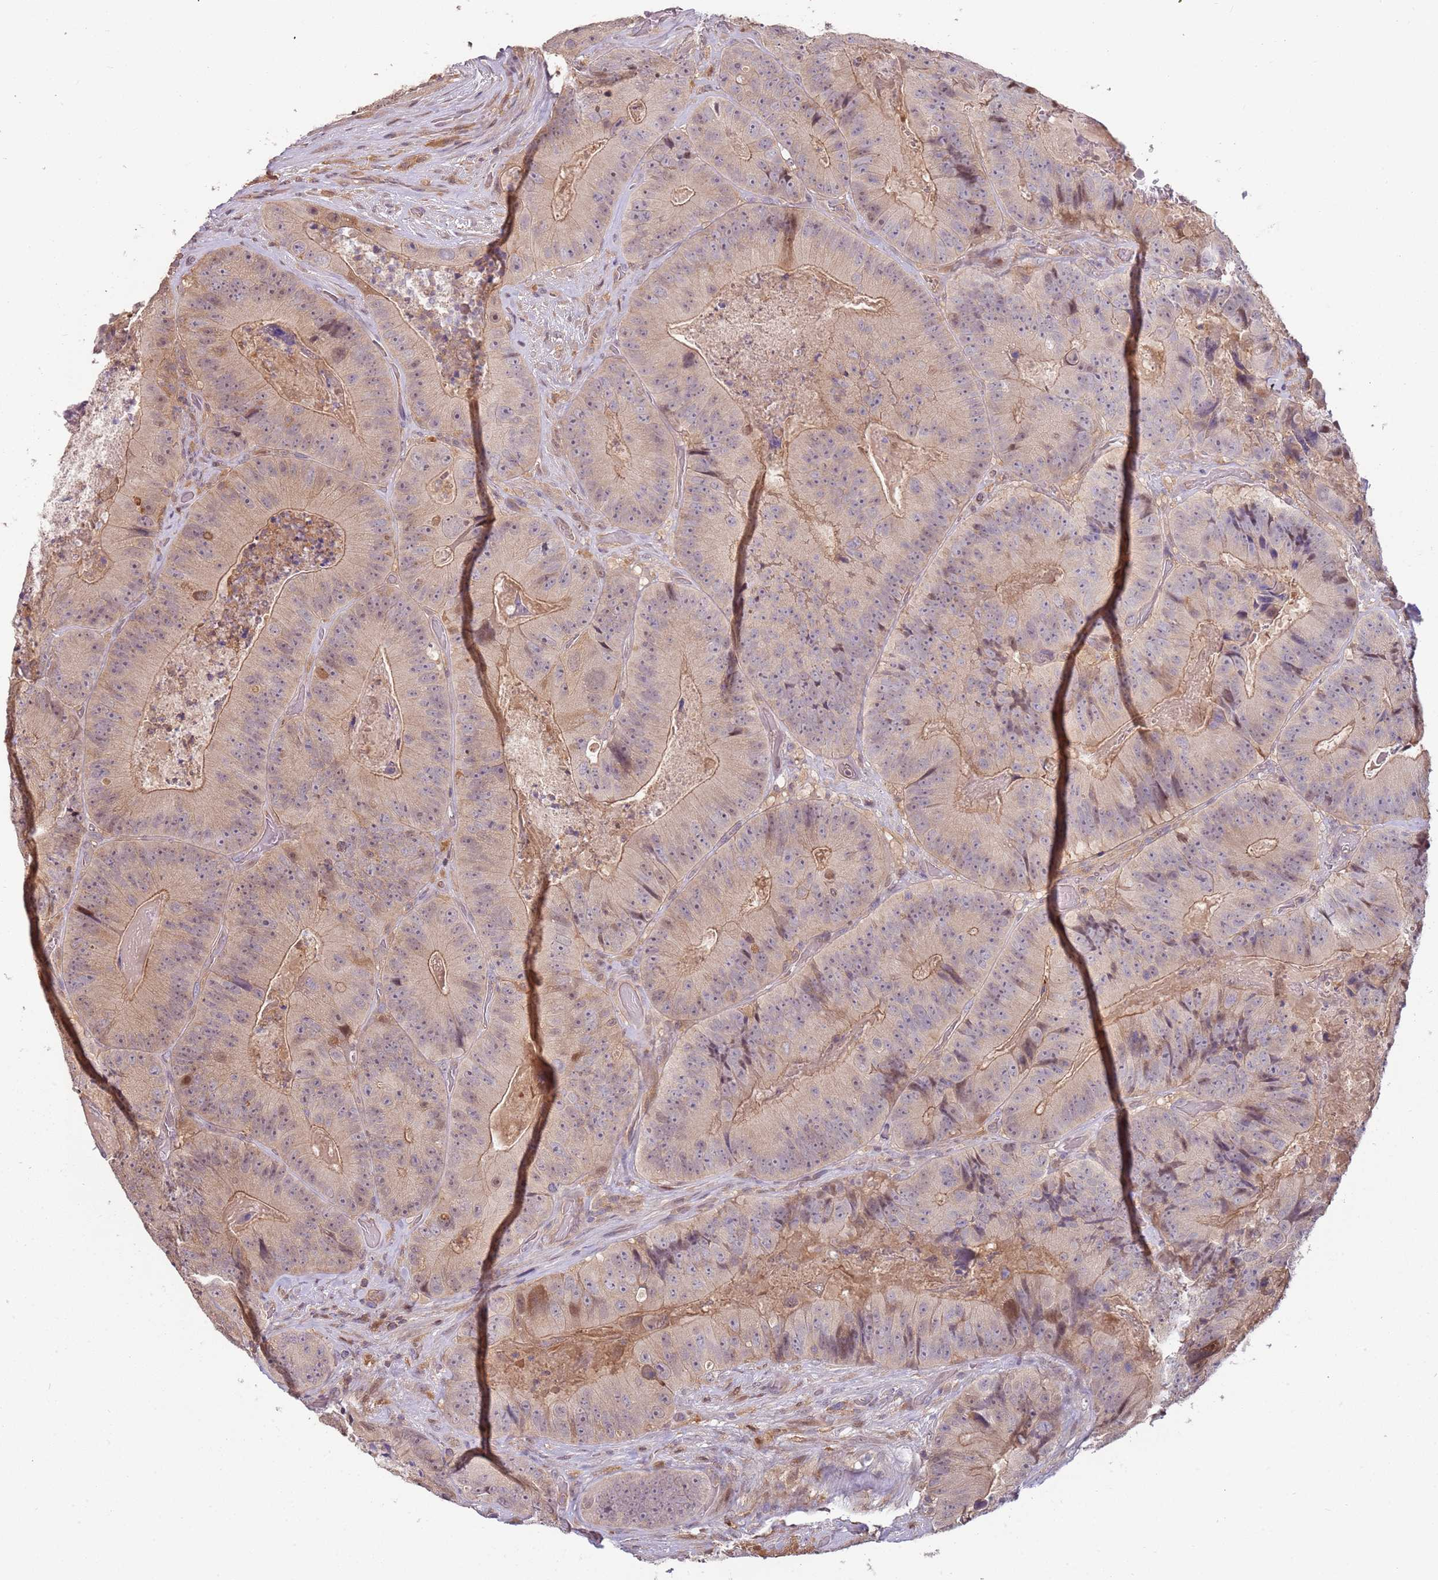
{"staining": {"intensity": "weak", "quantity": "25%-75%", "location": "cytoplasmic/membranous,nuclear"}, "tissue": "colorectal cancer", "cell_type": "Tumor cells", "image_type": "cancer", "snomed": [{"axis": "morphology", "description": "Adenocarcinoma, NOS"}, {"axis": "topography", "description": "Colon"}], "caption": "Protein expression by immunohistochemistry displays weak cytoplasmic/membranous and nuclear staining in about 25%-75% of tumor cells in colorectal cancer. The protein is shown in brown color, while the nuclei are stained blue.", "gene": "GSTO2", "patient": {"sex": "female", "age": 86}}